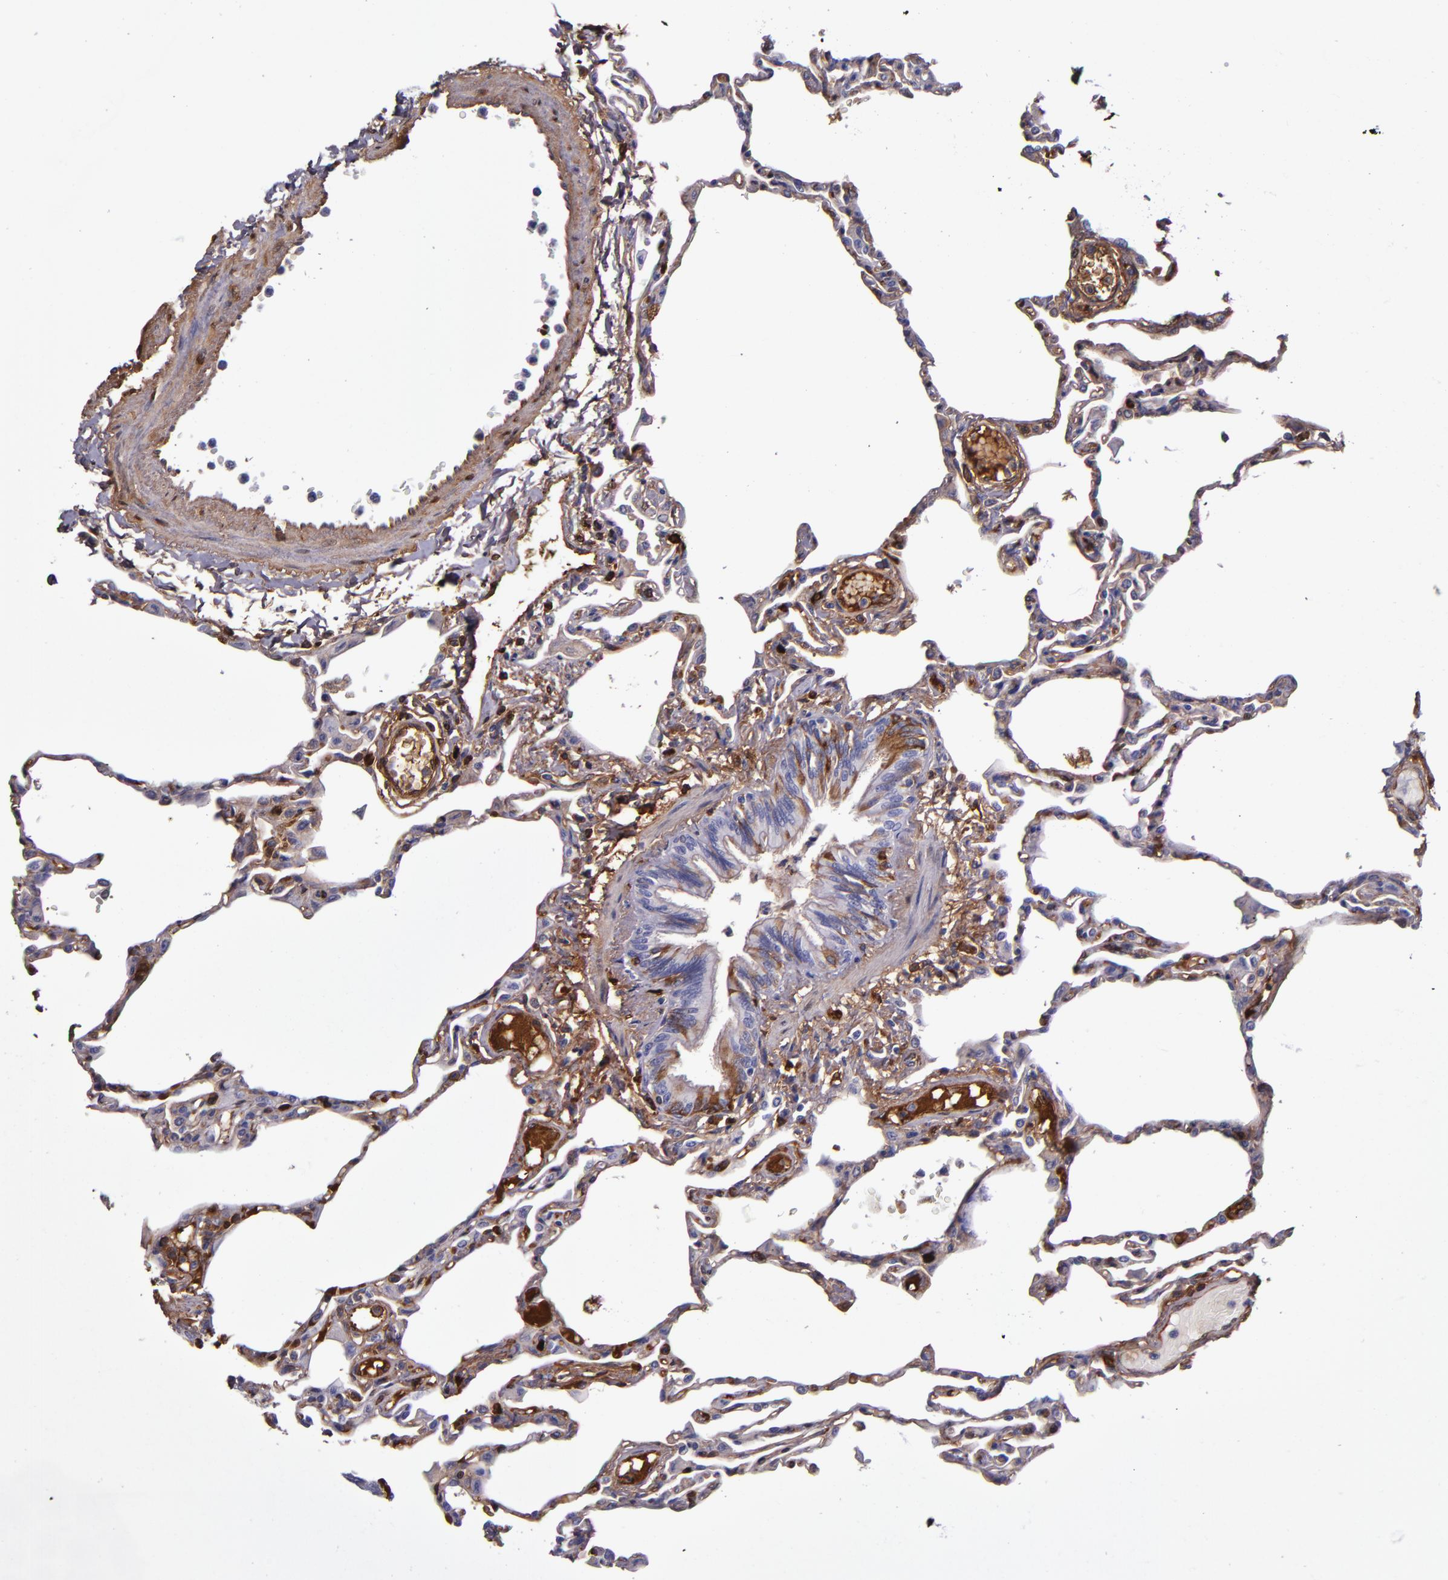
{"staining": {"intensity": "moderate", "quantity": "25%-75%", "location": "cytoplasmic/membranous"}, "tissue": "lung", "cell_type": "Alveolar cells", "image_type": "normal", "snomed": [{"axis": "morphology", "description": "Normal tissue, NOS"}, {"axis": "topography", "description": "Lung"}], "caption": "IHC micrograph of normal human lung stained for a protein (brown), which reveals medium levels of moderate cytoplasmic/membranous expression in approximately 25%-75% of alveolar cells.", "gene": "CLEC3B", "patient": {"sex": "female", "age": 49}}